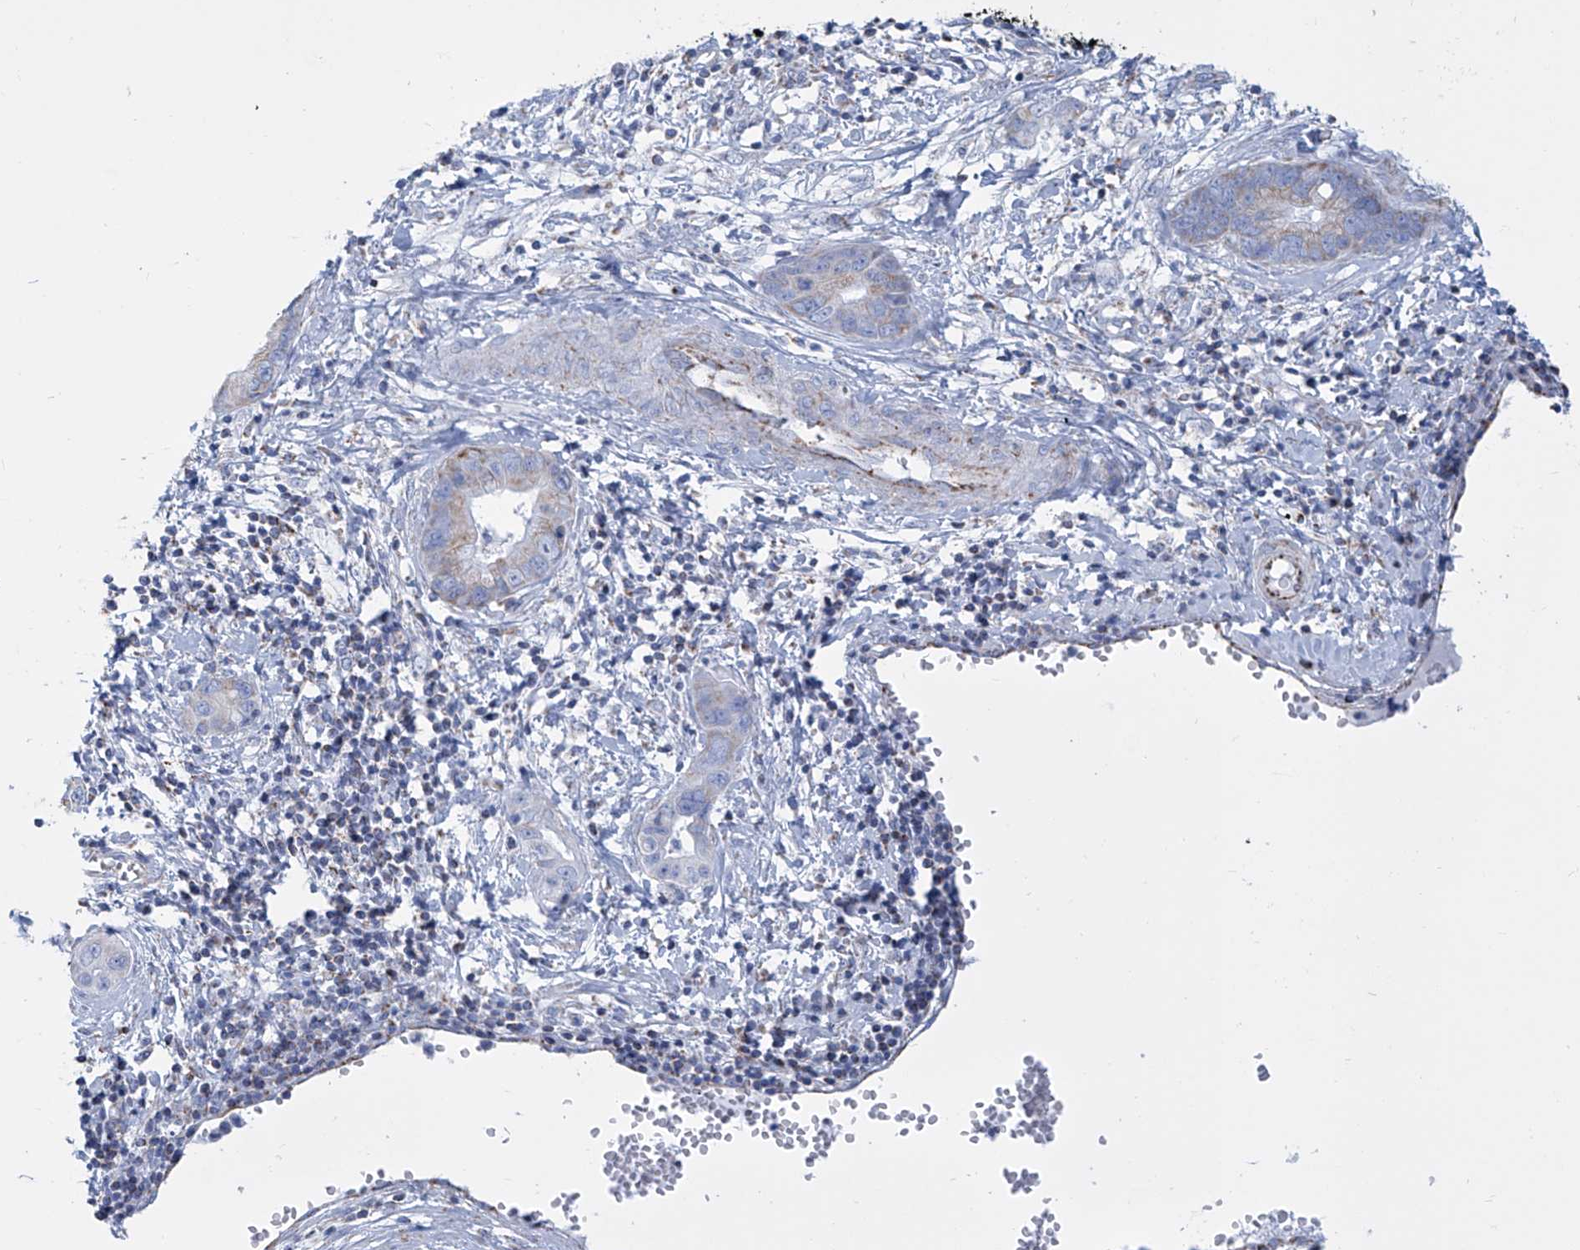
{"staining": {"intensity": "moderate", "quantity": ">75%", "location": "cytoplasmic/membranous"}, "tissue": "cervical cancer", "cell_type": "Tumor cells", "image_type": "cancer", "snomed": [{"axis": "morphology", "description": "Adenocarcinoma, NOS"}, {"axis": "topography", "description": "Cervix"}], "caption": "Human cervical cancer stained with a brown dye reveals moderate cytoplasmic/membranous positive staining in approximately >75% of tumor cells.", "gene": "ALDH6A1", "patient": {"sex": "female", "age": 44}}